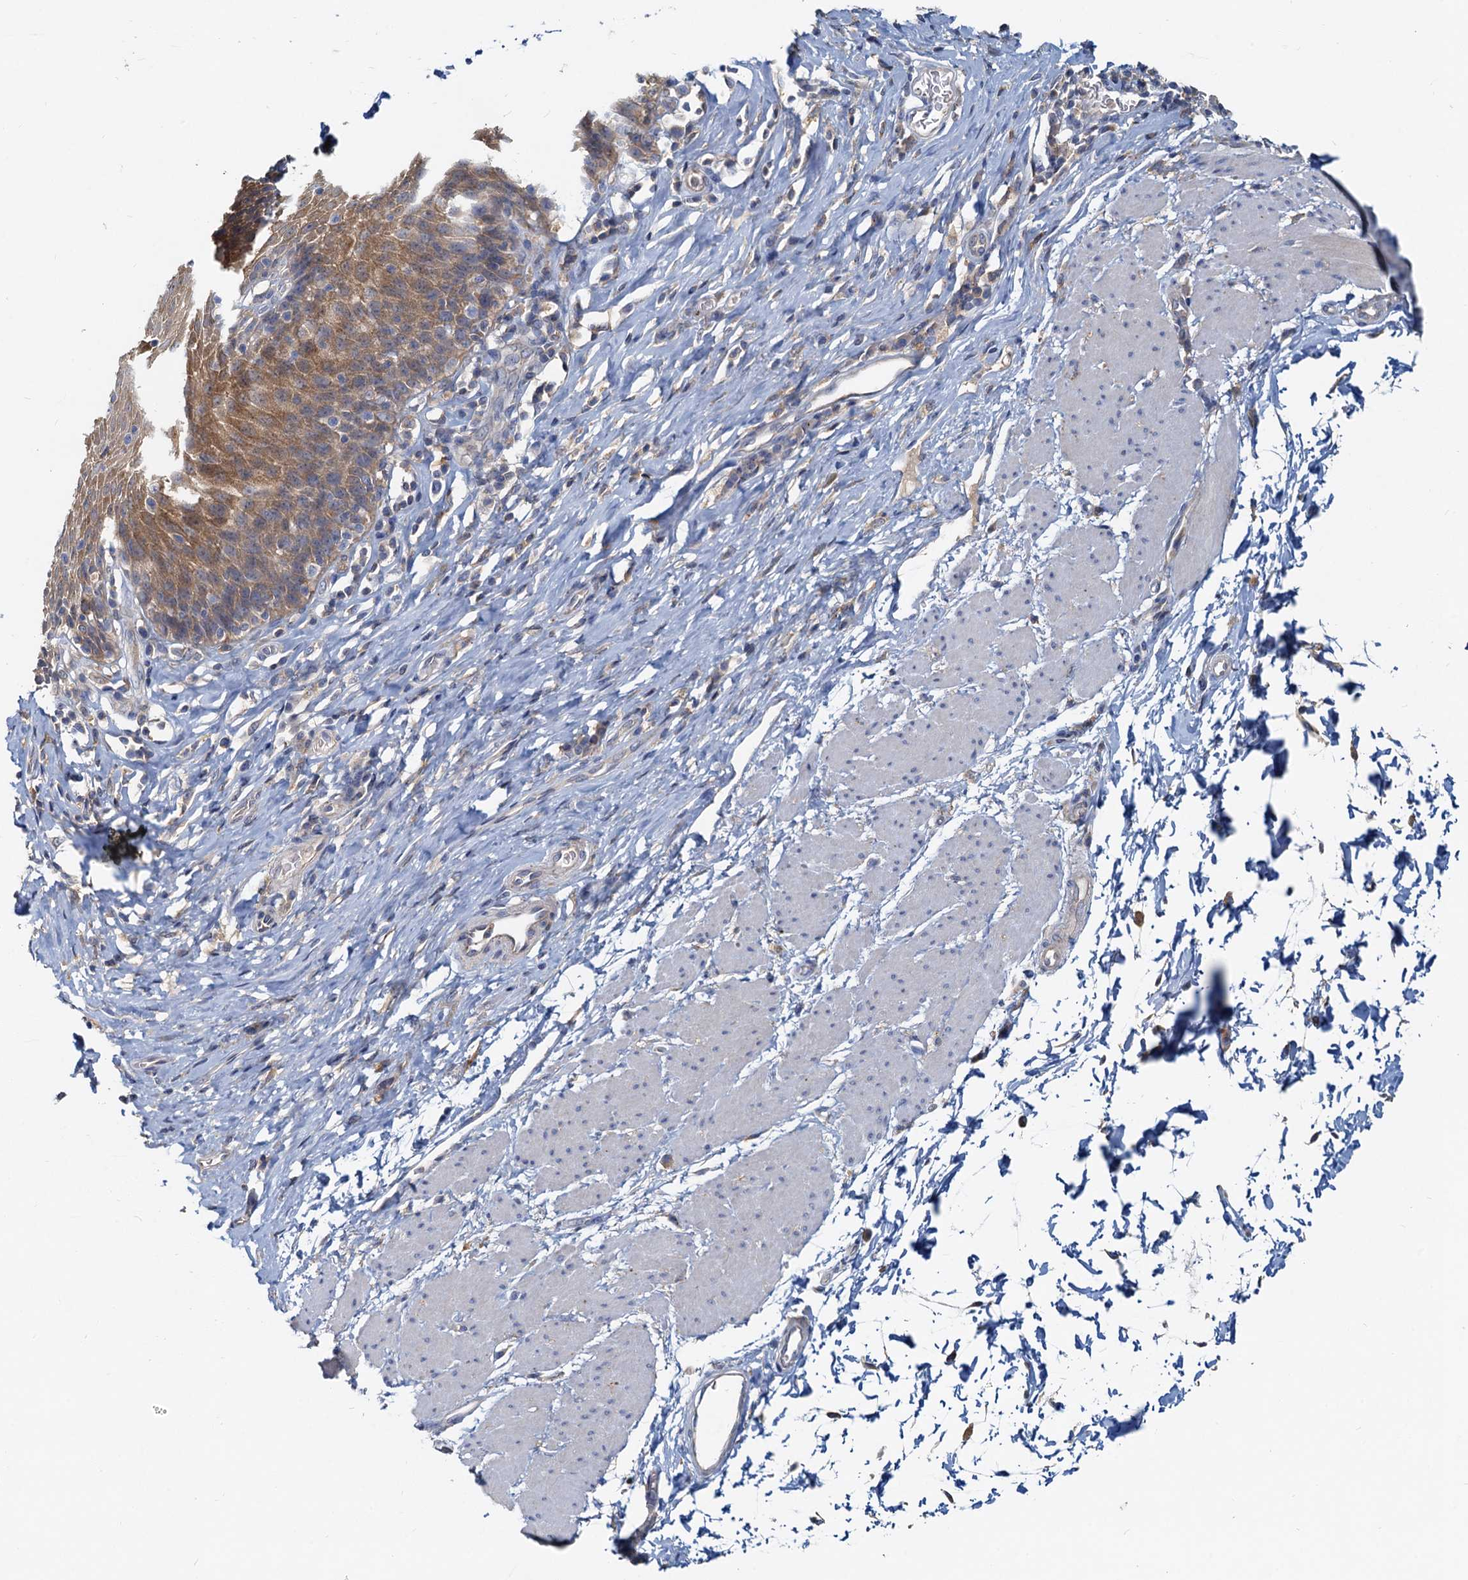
{"staining": {"intensity": "moderate", "quantity": ">75%", "location": "cytoplasmic/membranous"}, "tissue": "esophagus", "cell_type": "Squamous epithelial cells", "image_type": "normal", "snomed": [{"axis": "morphology", "description": "Normal tissue, NOS"}, {"axis": "topography", "description": "Esophagus"}], "caption": "Immunohistochemistry (IHC) image of unremarkable esophagus: human esophagus stained using immunohistochemistry exhibits medium levels of moderate protein expression localized specifically in the cytoplasmic/membranous of squamous epithelial cells, appearing as a cytoplasmic/membranous brown color.", "gene": "TOLLIP", "patient": {"sex": "female", "age": 61}}